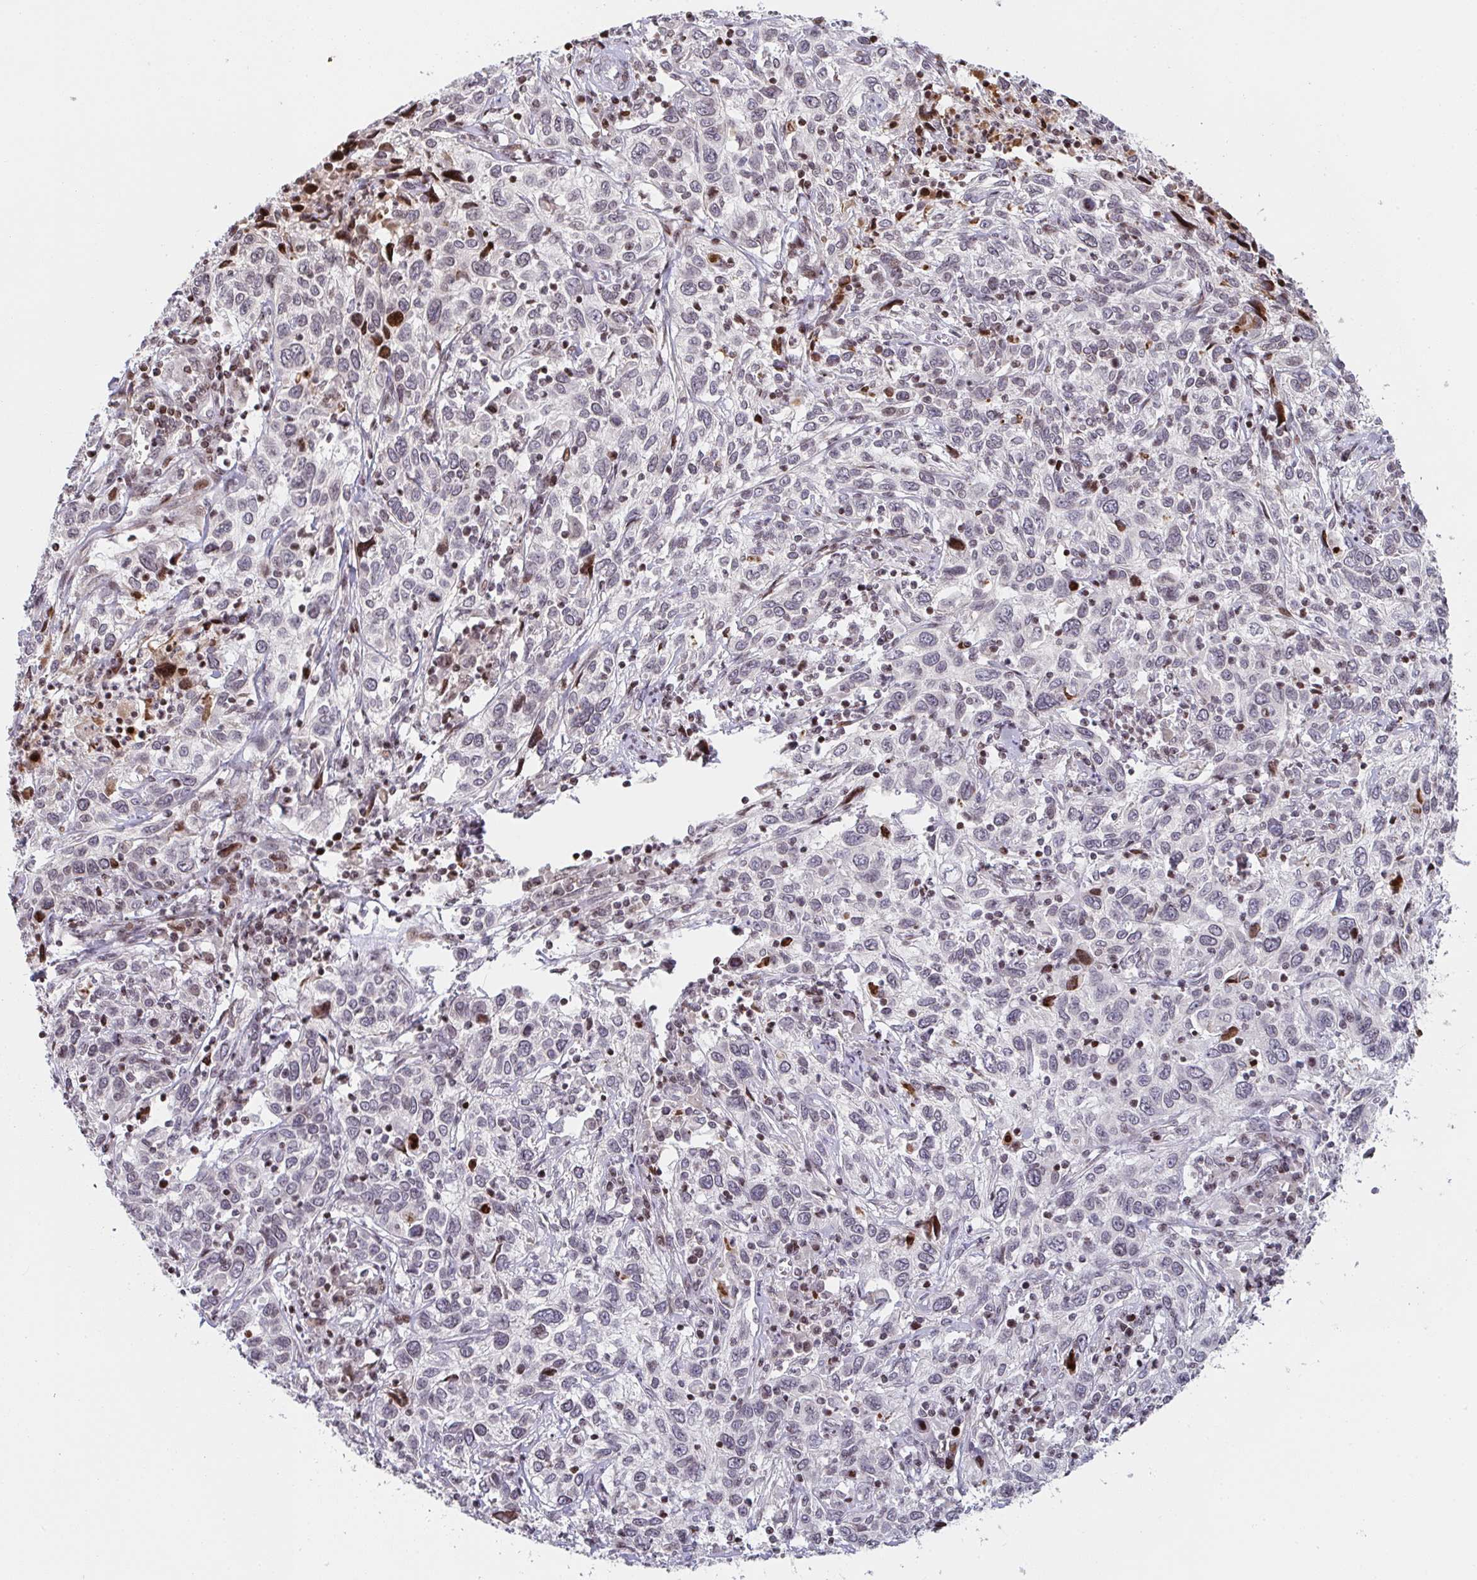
{"staining": {"intensity": "strong", "quantity": "<25%", "location": "nuclear"}, "tissue": "cervical cancer", "cell_type": "Tumor cells", "image_type": "cancer", "snomed": [{"axis": "morphology", "description": "Squamous cell carcinoma, NOS"}, {"axis": "topography", "description": "Cervix"}], "caption": "The histopathology image exhibits staining of cervical squamous cell carcinoma, revealing strong nuclear protein staining (brown color) within tumor cells. (DAB IHC with brightfield microscopy, high magnification).", "gene": "PCDHB8", "patient": {"sex": "female", "age": 46}}